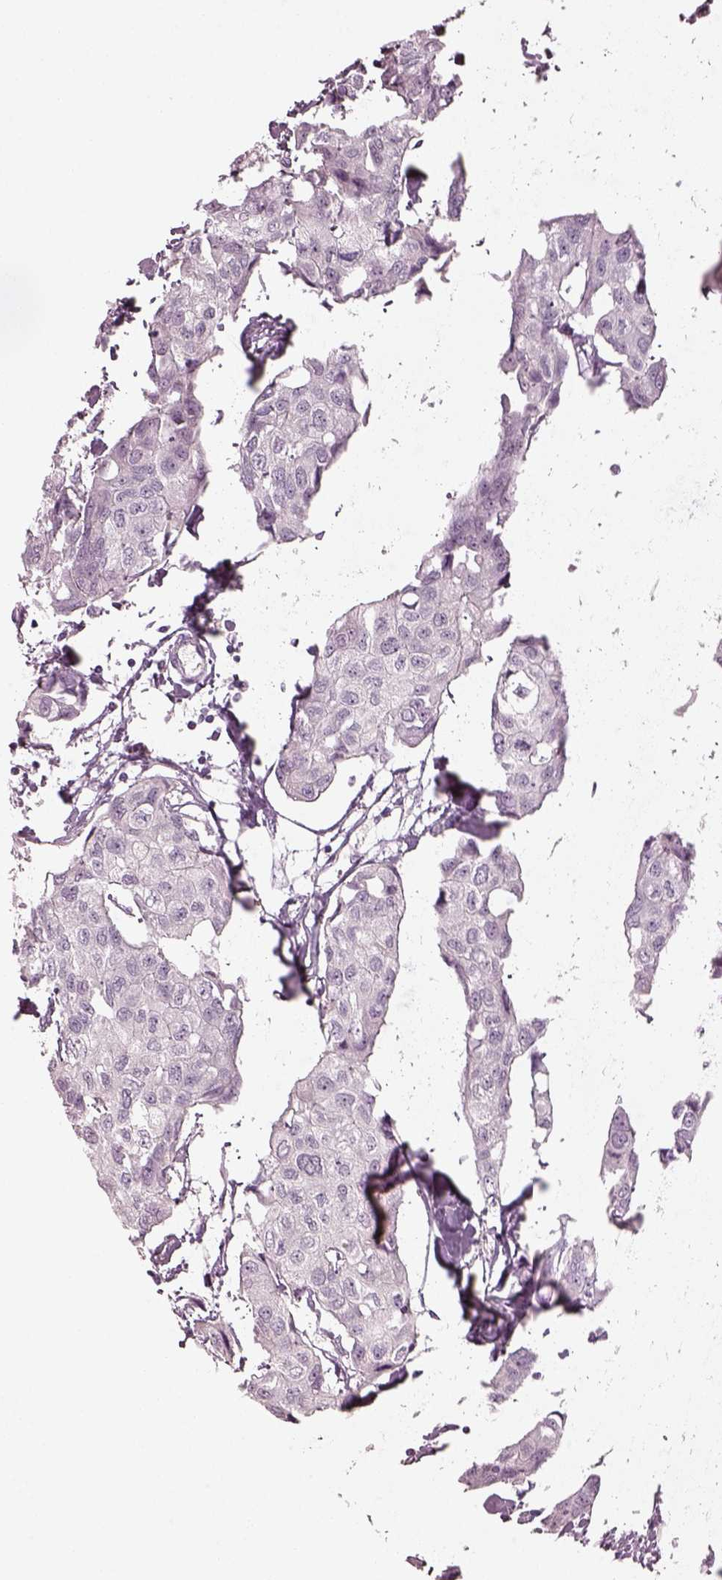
{"staining": {"intensity": "negative", "quantity": "none", "location": "none"}, "tissue": "breast cancer", "cell_type": "Tumor cells", "image_type": "cancer", "snomed": [{"axis": "morphology", "description": "Duct carcinoma"}, {"axis": "topography", "description": "Breast"}], "caption": "Breast intraductal carcinoma stained for a protein using immunohistochemistry displays no staining tumor cells.", "gene": "SPATA6L", "patient": {"sex": "female", "age": 80}}